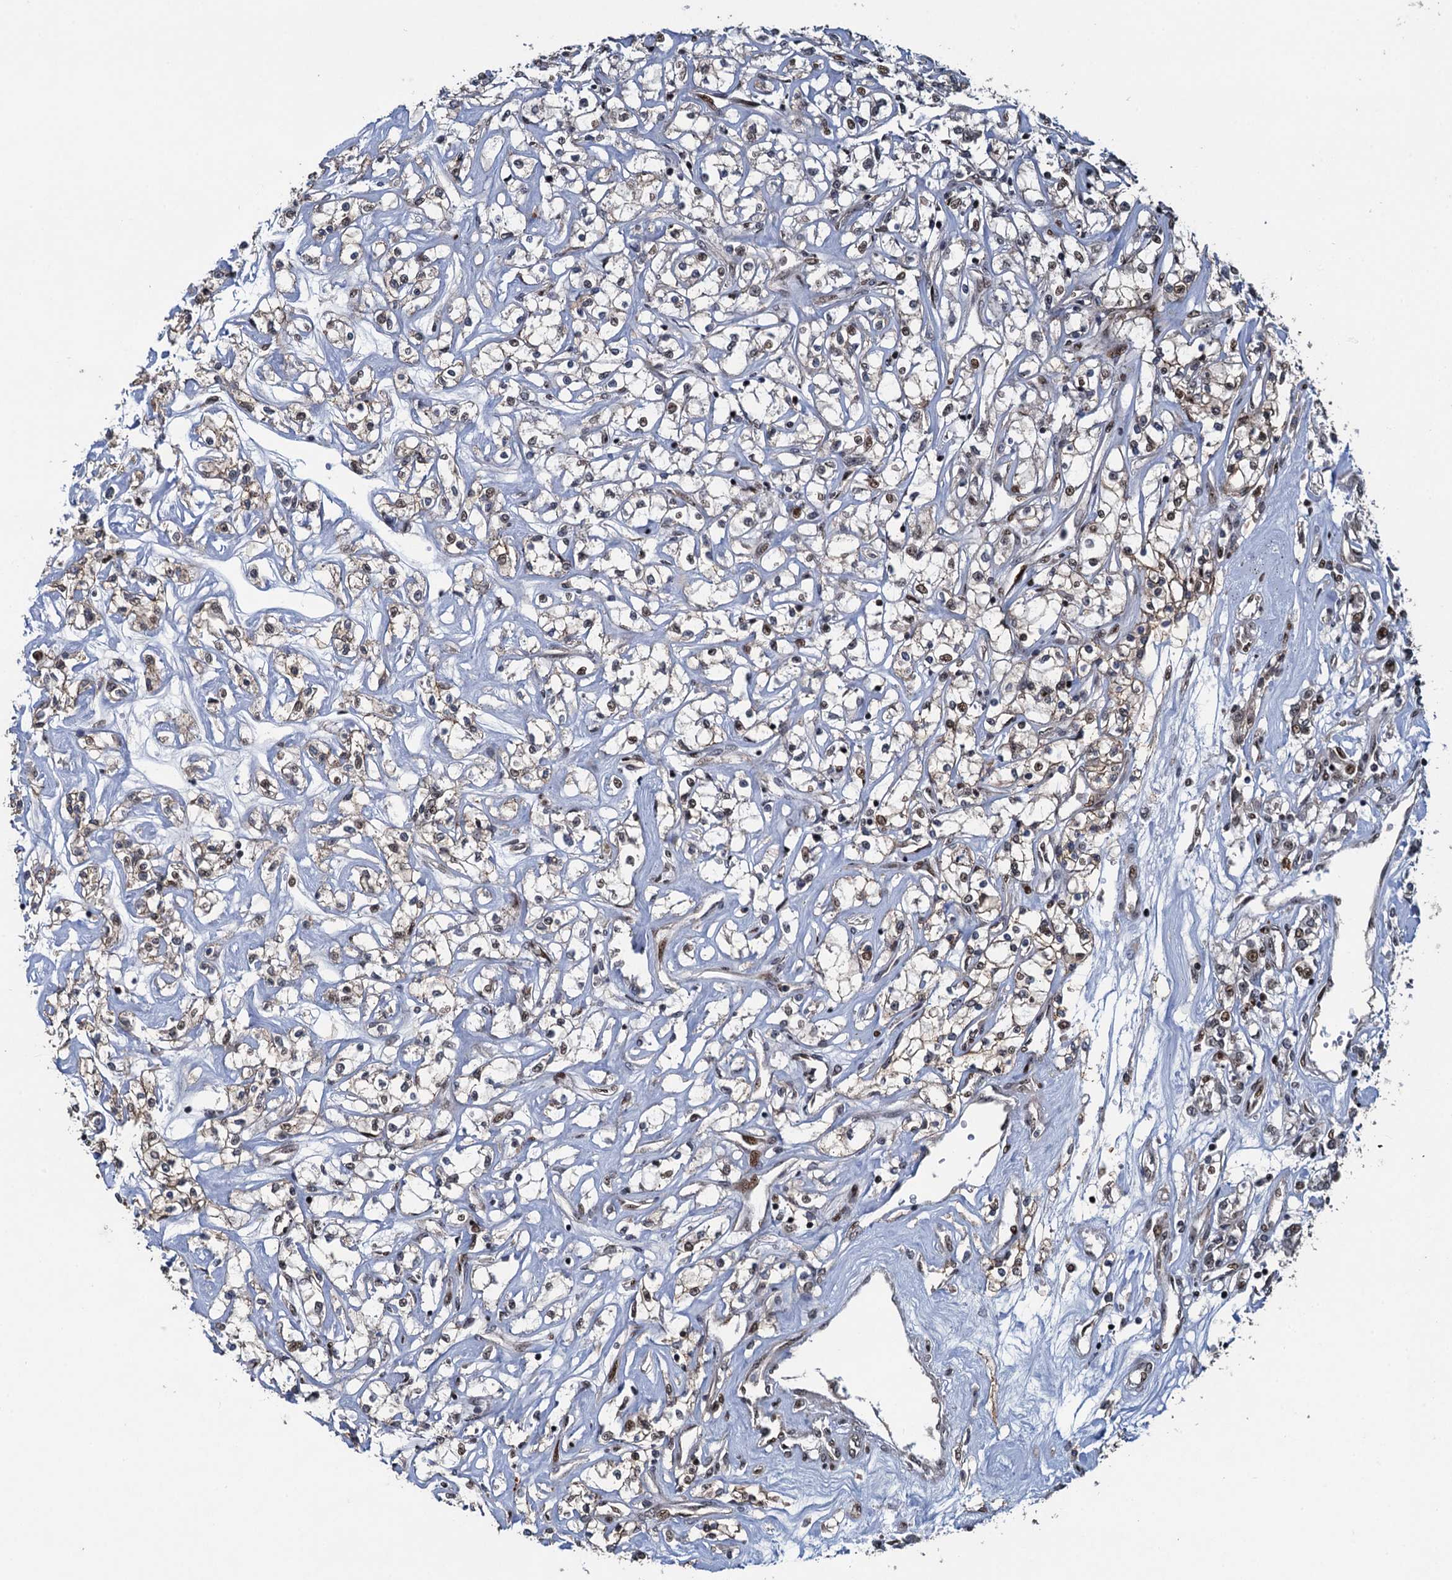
{"staining": {"intensity": "moderate", "quantity": "<25%", "location": "nuclear"}, "tissue": "renal cancer", "cell_type": "Tumor cells", "image_type": "cancer", "snomed": [{"axis": "morphology", "description": "Adenocarcinoma, NOS"}, {"axis": "topography", "description": "Kidney"}], "caption": "Immunohistochemistry image of human renal cancer stained for a protein (brown), which reveals low levels of moderate nuclear positivity in about <25% of tumor cells.", "gene": "ATOSA", "patient": {"sex": "female", "age": 59}}